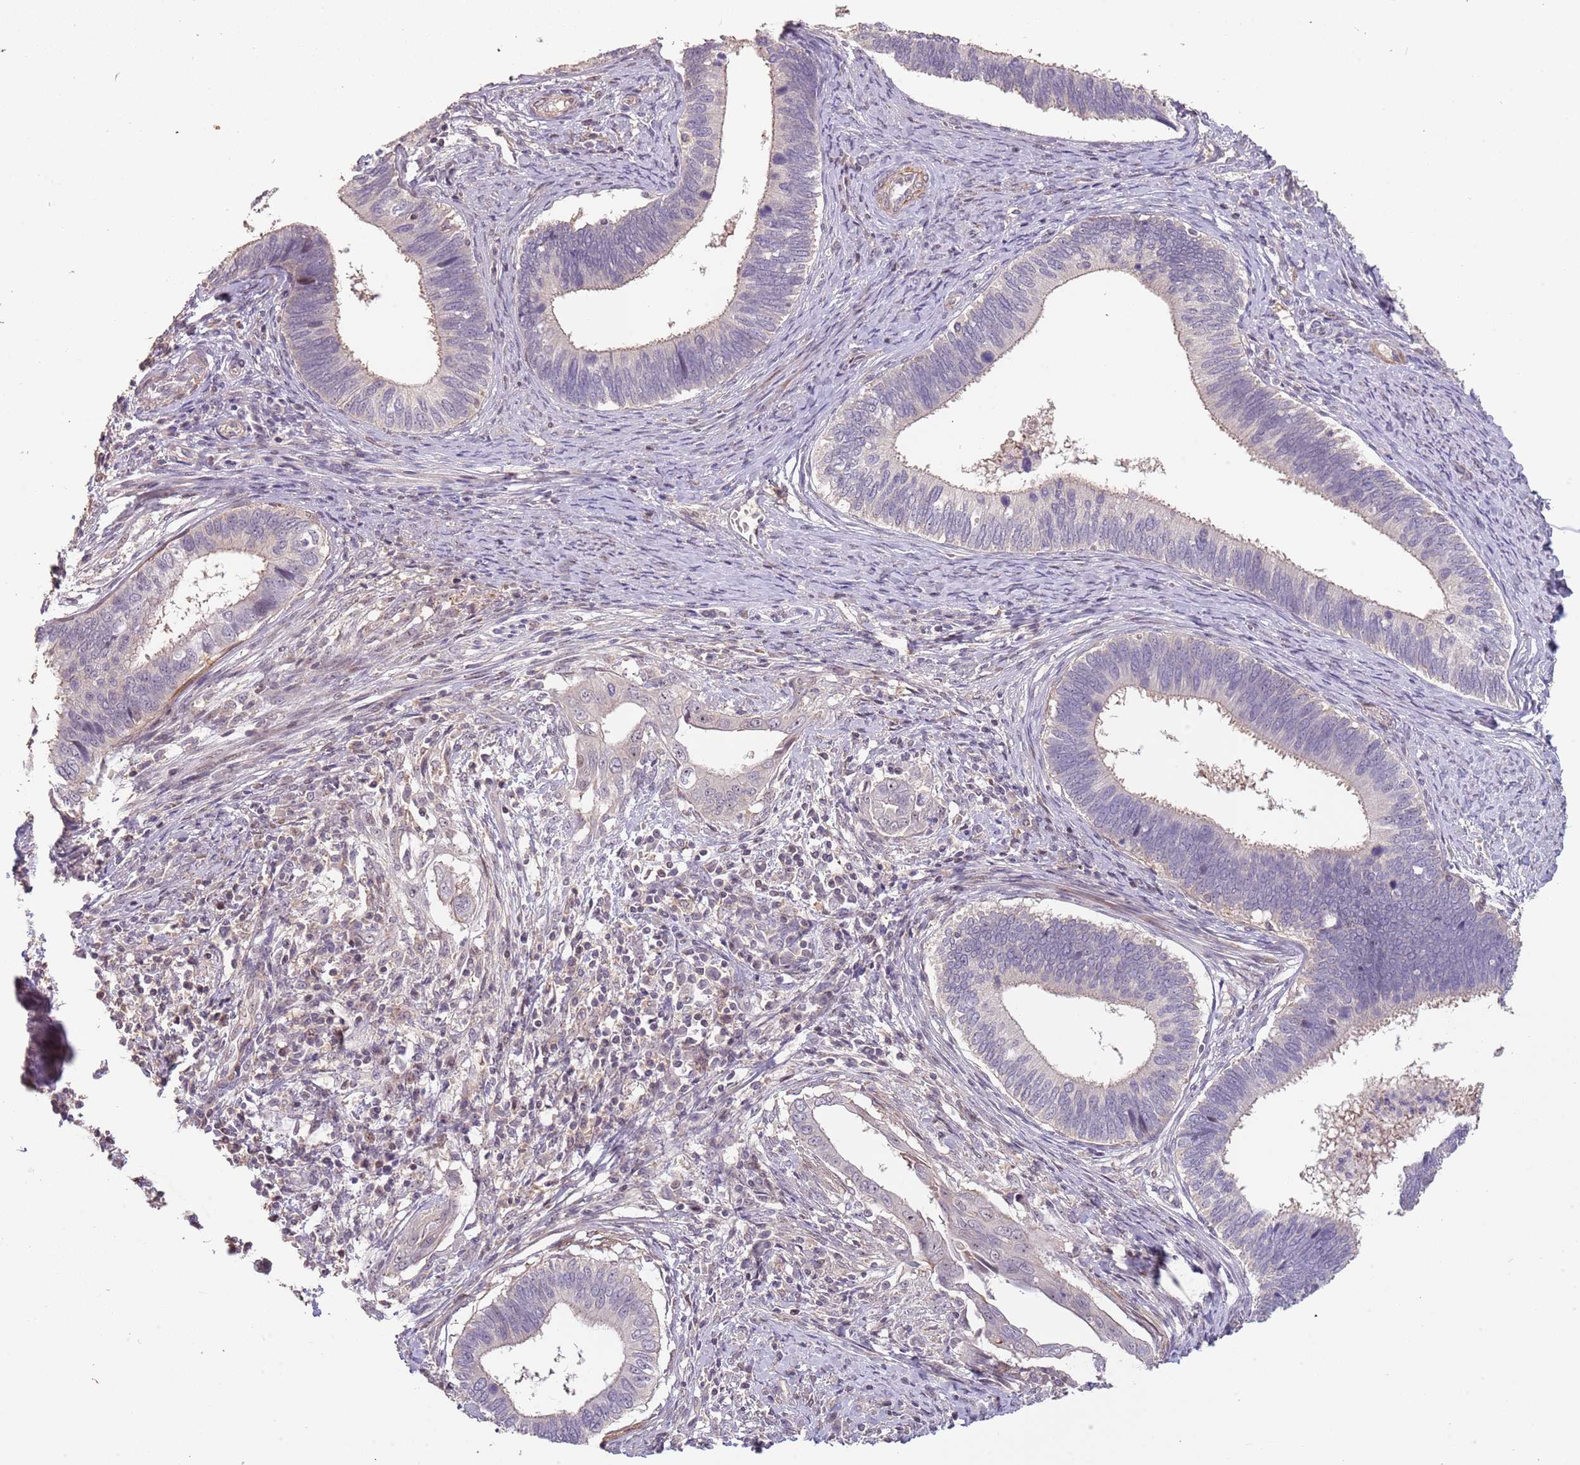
{"staining": {"intensity": "negative", "quantity": "none", "location": "none"}, "tissue": "cervical cancer", "cell_type": "Tumor cells", "image_type": "cancer", "snomed": [{"axis": "morphology", "description": "Adenocarcinoma, NOS"}, {"axis": "topography", "description": "Cervix"}], "caption": "This is an immunohistochemistry histopathology image of cervical cancer (adenocarcinoma). There is no staining in tumor cells.", "gene": "ADTRP", "patient": {"sex": "female", "age": 42}}